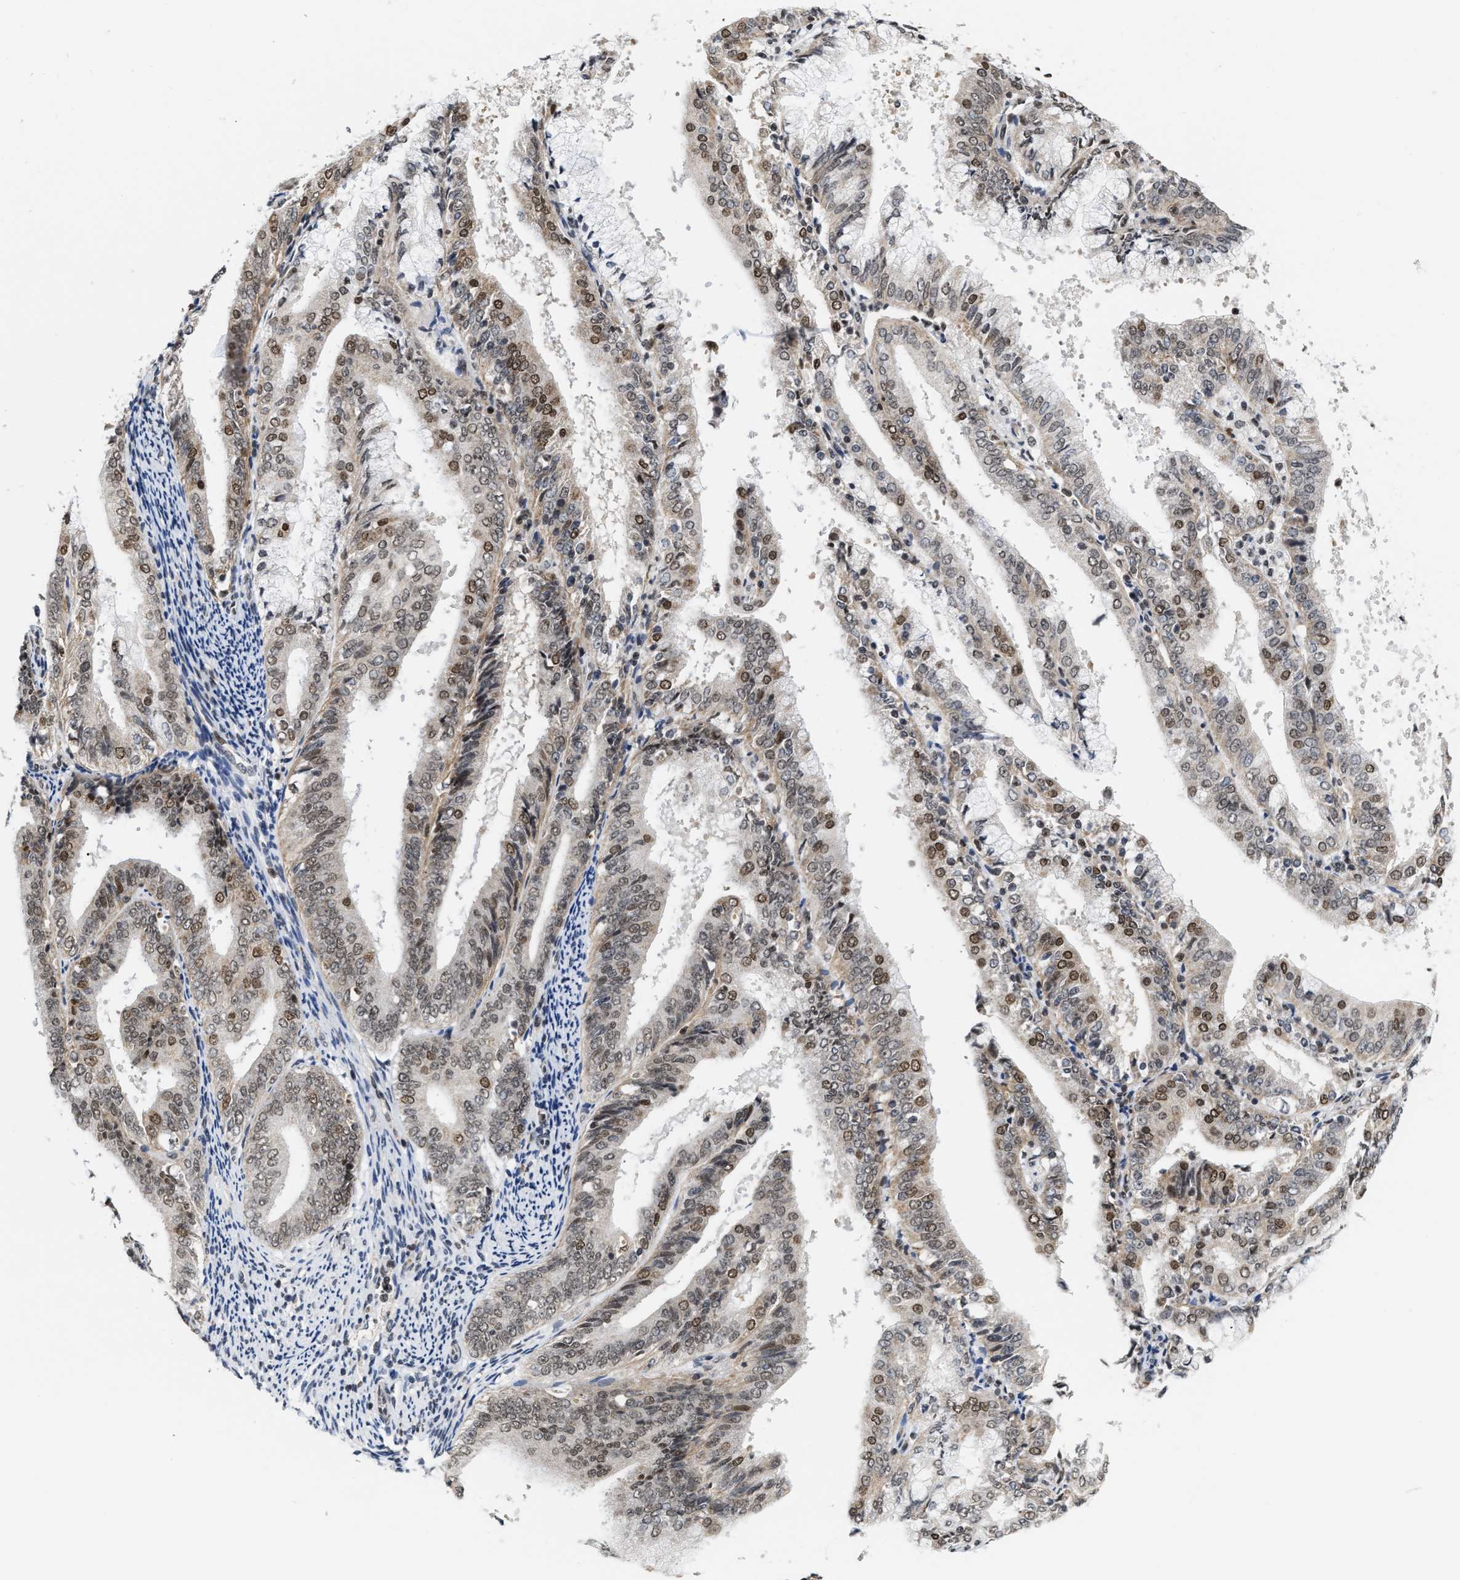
{"staining": {"intensity": "moderate", "quantity": ">75%", "location": "nuclear"}, "tissue": "endometrial cancer", "cell_type": "Tumor cells", "image_type": "cancer", "snomed": [{"axis": "morphology", "description": "Adenocarcinoma, NOS"}, {"axis": "topography", "description": "Endometrium"}], "caption": "Protein expression analysis of endometrial cancer (adenocarcinoma) reveals moderate nuclear expression in about >75% of tumor cells. The staining was performed using DAB (3,3'-diaminobenzidine) to visualize the protein expression in brown, while the nuclei were stained in blue with hematoxylin (Magnification: 20x).", "gene": "ANKRD6", "patient": {"sex": "female", "age": 63}}